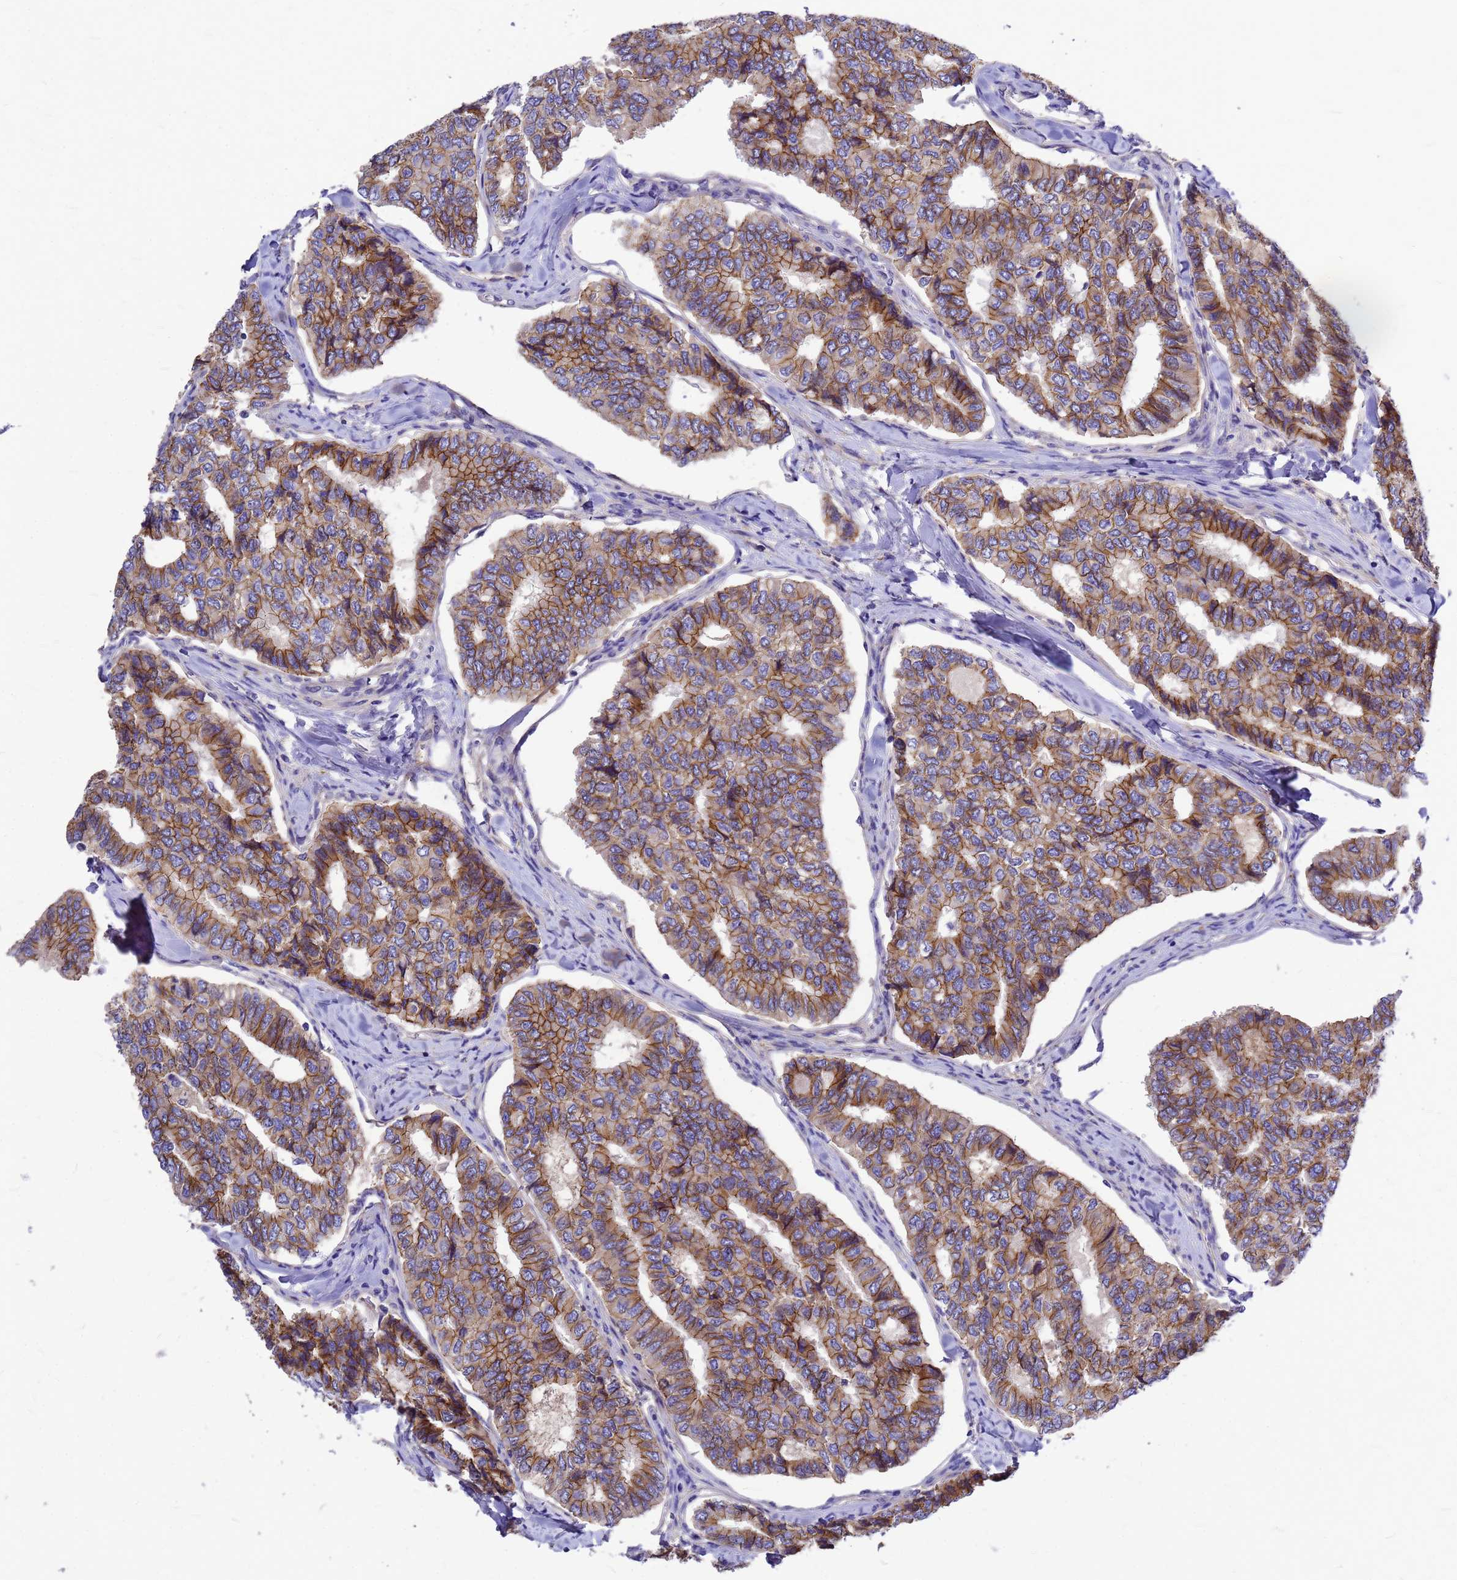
{"staining": {"intensity": "moderate", "quantity": ">75%", "location": "cytoplasmic/membranous"}, "tissue": "thyroid cancer", "cell_type": "Tumor cells", "image_type": "cancer", "snomed": [{"axis": "morphology", "description": "Papillary adenocarcinoma, NOS"}, {"axis": "topography", "description": "Thyroid gland"}], "caption": "Immunohistochemical staining of thyroid cancer displays medium levels of moderate cytoplasmic/membranous protein positivity in about >75% of tumor cells. (IHC, brightfield microscopy, high magnification).", "gene": "FBXW5", "patient": {"sex": "female", "age": 35}}